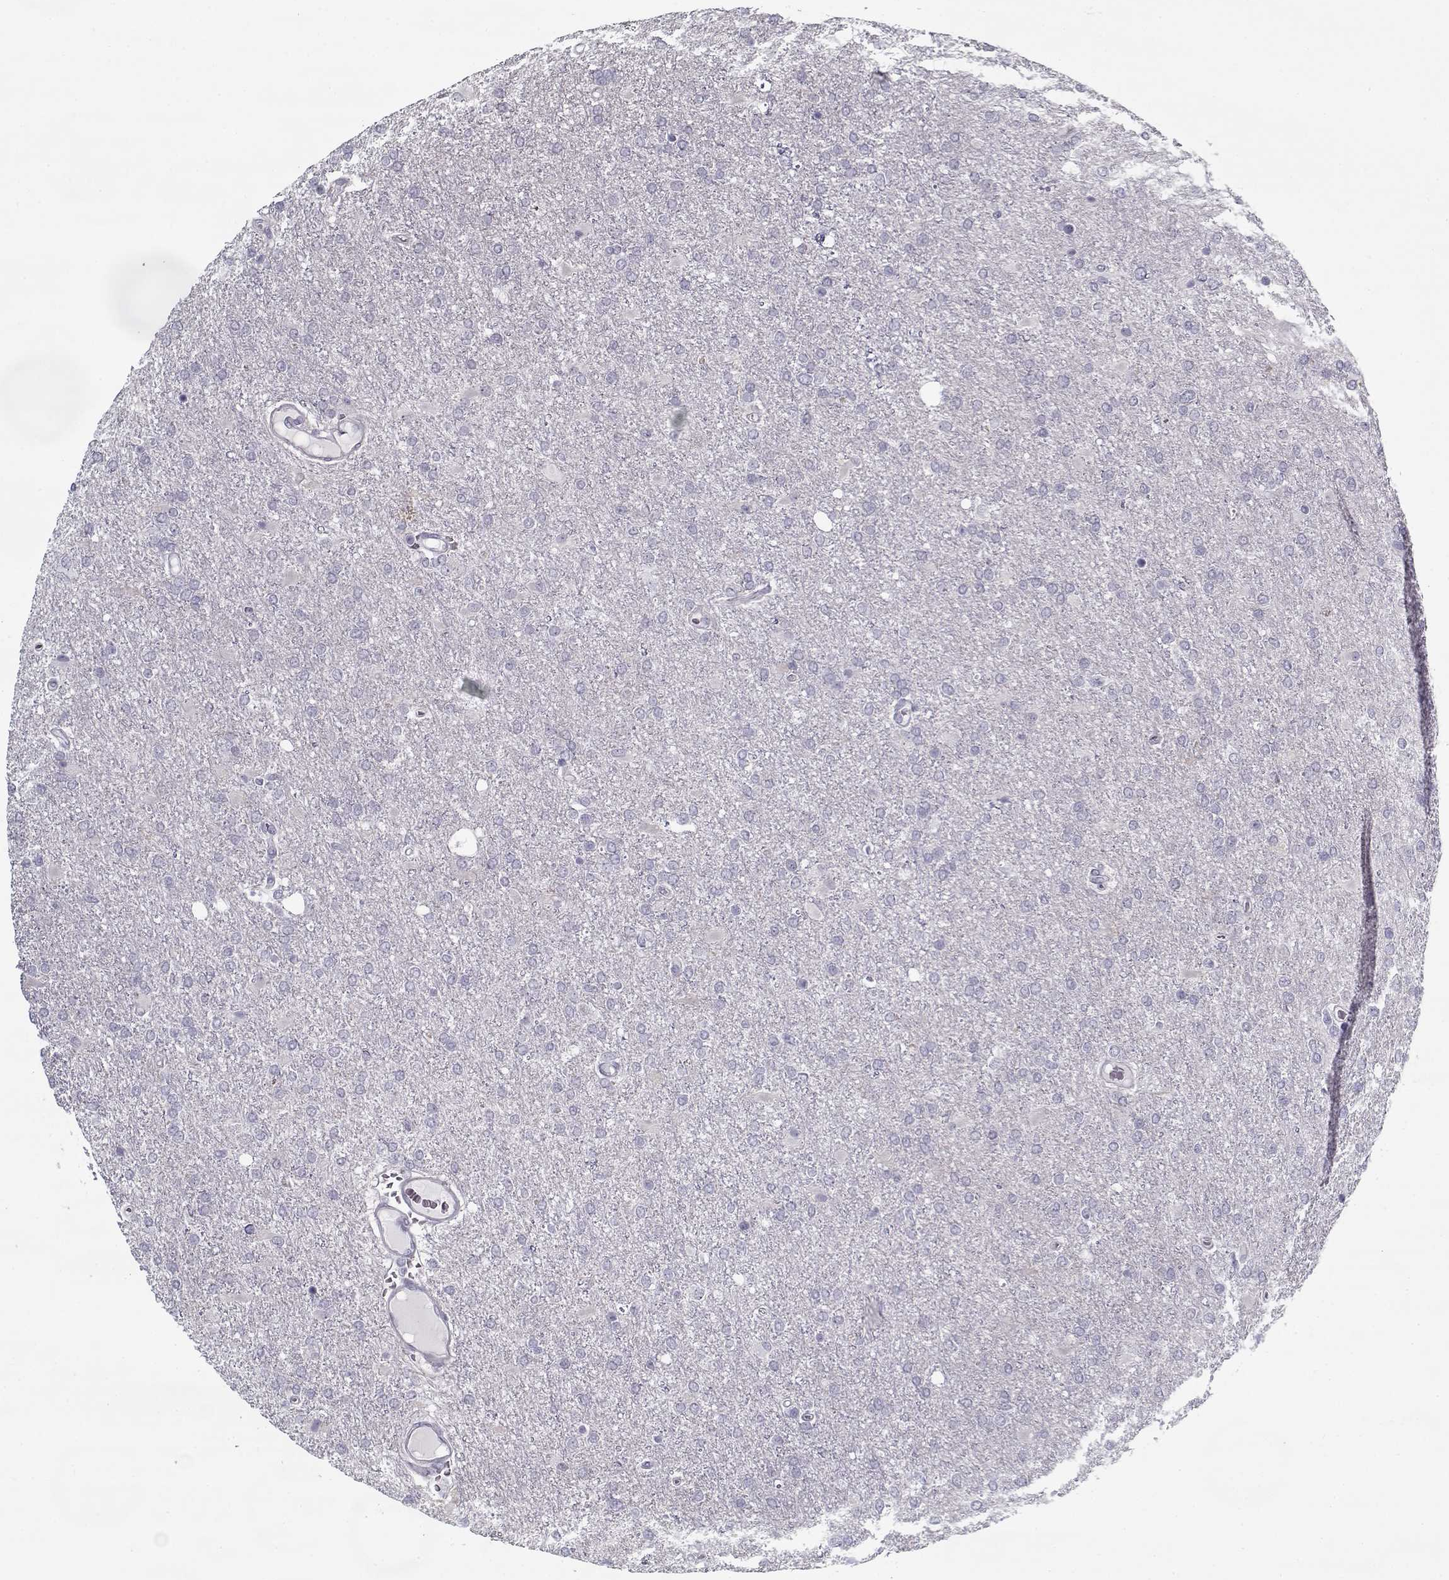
{"staining": {"intensity": "negative", "quantity": "none", "location": "none"}, "tissue": "glioma", "cell_type": "Tumor cells", "image_type": "cancer", "snomed": [{"axis": "morphology", "description": "Glioma, malignant, High grade"}, {"axis": "topography", "description": "Cerebral cortex"}], "caption": "IHC image of glioma stained for a protein (brown), which displays no staining in tumor cells.", "gene": "RNF32", "patient": {"sex": "male", "age": 70}}